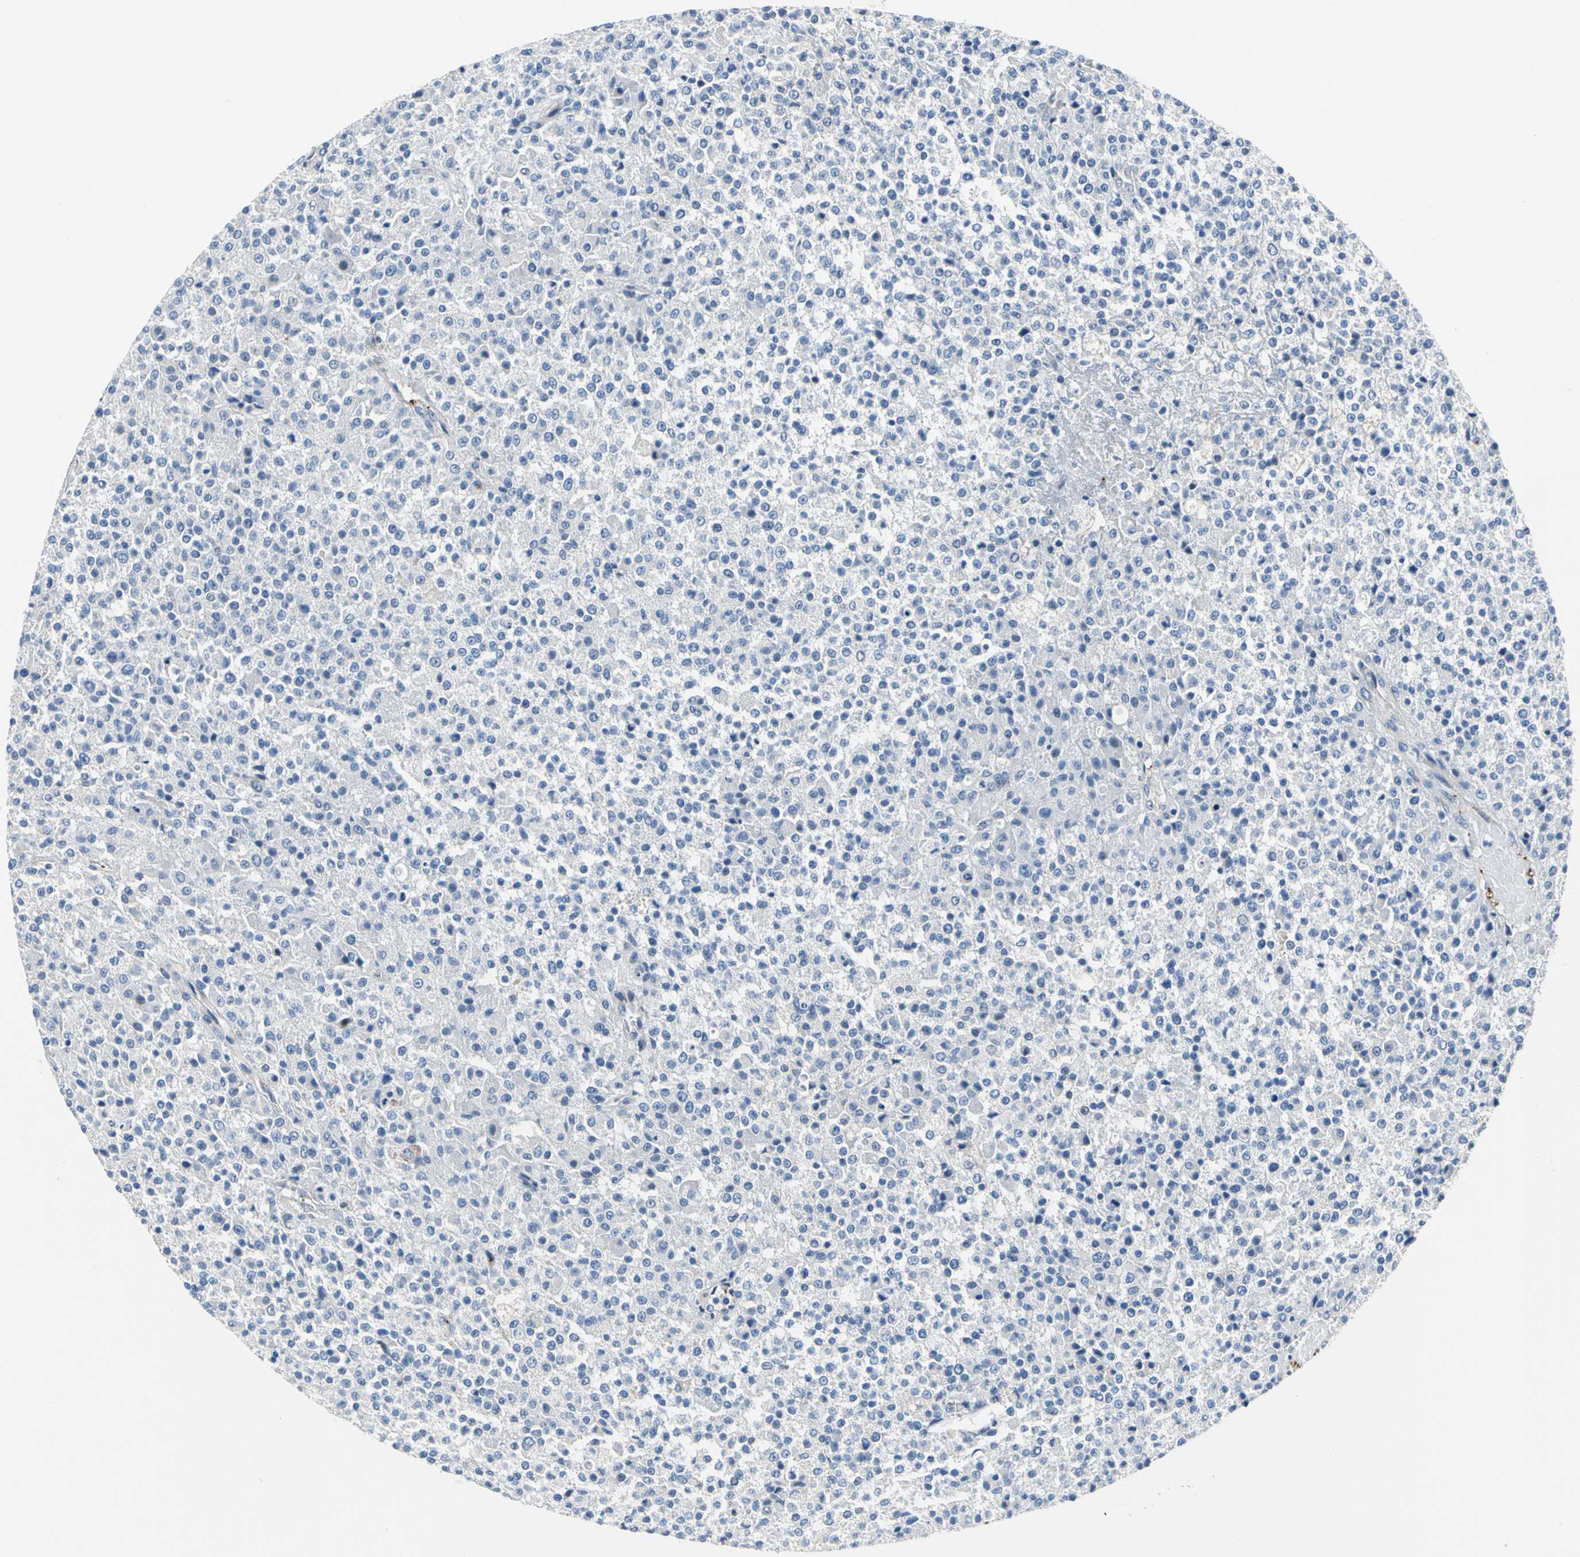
{"staining": {"intensity": "negative", "quantity": "none", "location": "none"}, "tissue": "testis cancer", "cell_type": "Tumor cells", "image_type": "cancer", "snomed": [{"axis": "morphology", "description": "Seminoma, NOS"}, {"axis": "topography", "description": "Testis"}], "caption": "An IHC micrograph of testis cancer is shown. There is no staining in tumor cells of testis cancer.", "gene": "SELP", "patient": {"sex": "male", "age": 59}}